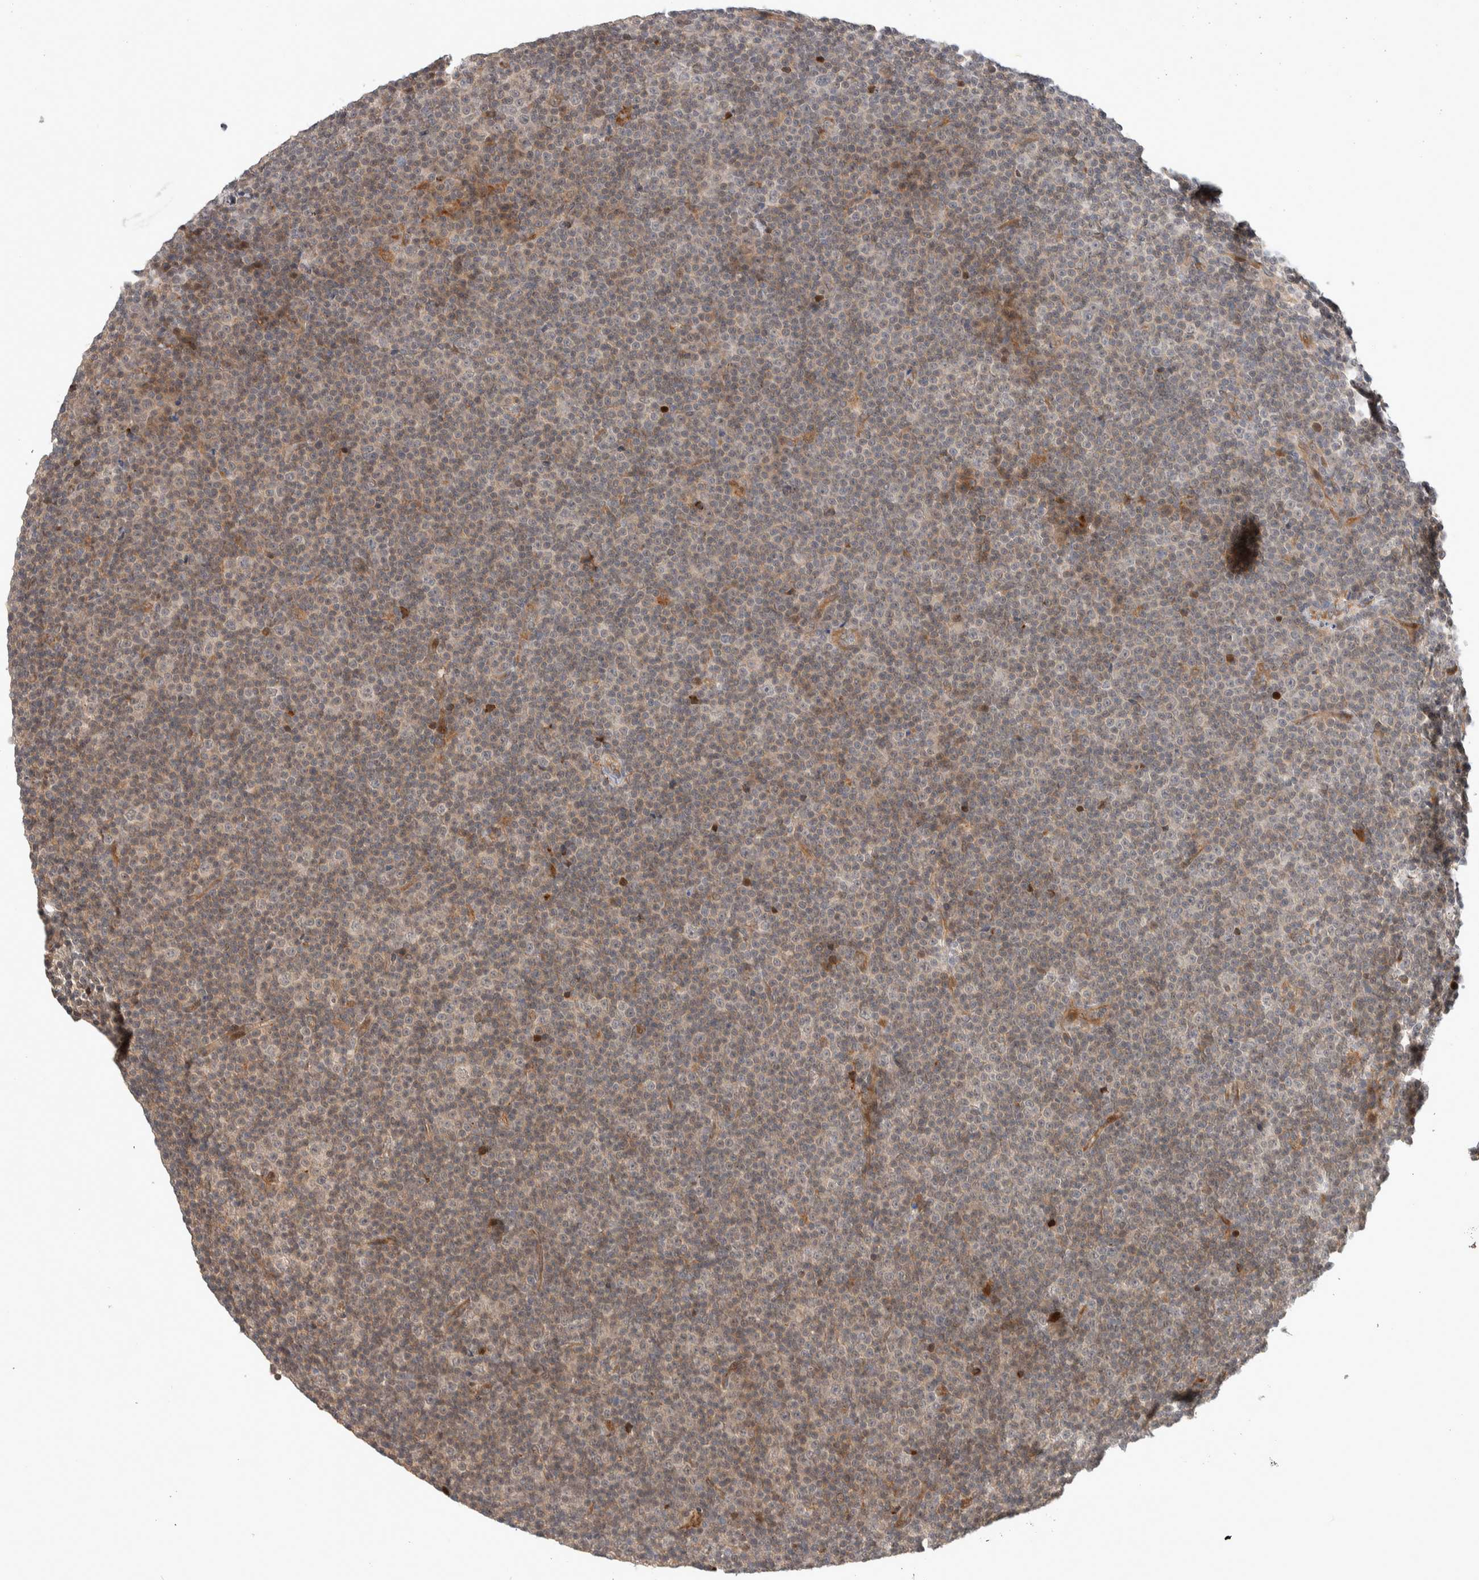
{"staining": {"intensity": "moderate", "quantity": "25%-75%", "location": "cytoplasmic/membranous"}, "tissue": "lymphoma", "cell_type": "Tumor cells", "image_type": "cancer", "snomed": [{"axis": "morphology", "description": "Malignant lymphoma, non-Hodgkin's type, Low grade"}, {"axis": "topography", "description": "Lymph node"}], "caption": "This is a photomicrograph of immunohistochemistry (IHC) staining of lymphoma, which shows moderate staining in the cytoplasmic/membranous of tumor cells.", "gene": "DEPTOR", "patient": {"sex": "female", "age": 67}}